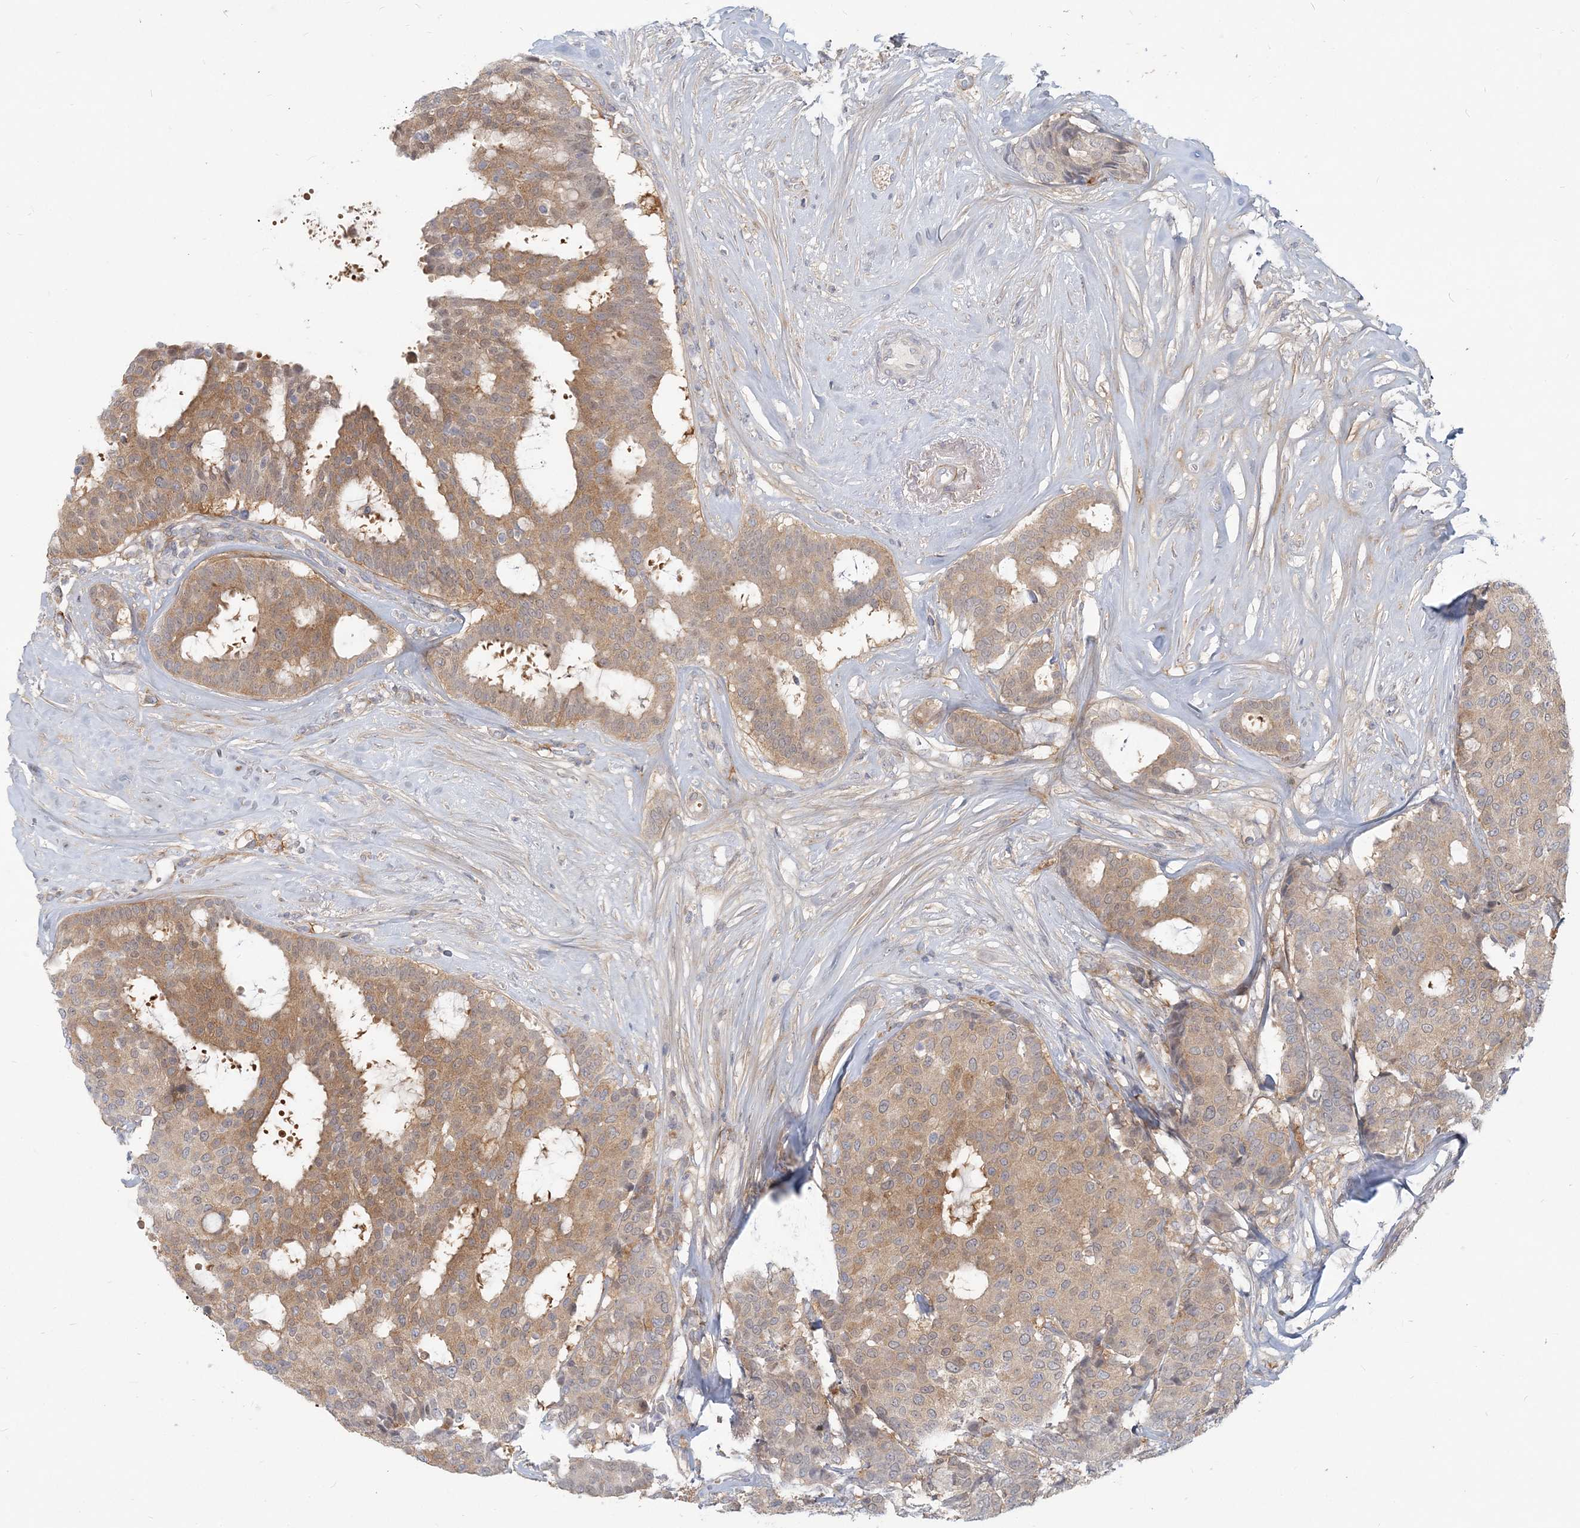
{"staining": {"intensity": "moderate", "quantity": "25%-75%", "location": "cytoplasmic/membranous"}, "tissue": "breast cancer", "cell_type": "Tumor cells", "image_type": "cancer", "snomed": [{"axis": "morphology", "description": "Duct carcinoma"}, {"axis": "topography", "description": "Breast"}], "caption": "The immunohistochemical stain shows moderate cytoplasmic/membranous expression in tumor cells of breast infiltrating ductal carcinoma tissue. Nuclei are stained in blue.", "gene": "GMPPA", "patient": {"sex": "female", "age": 75}}